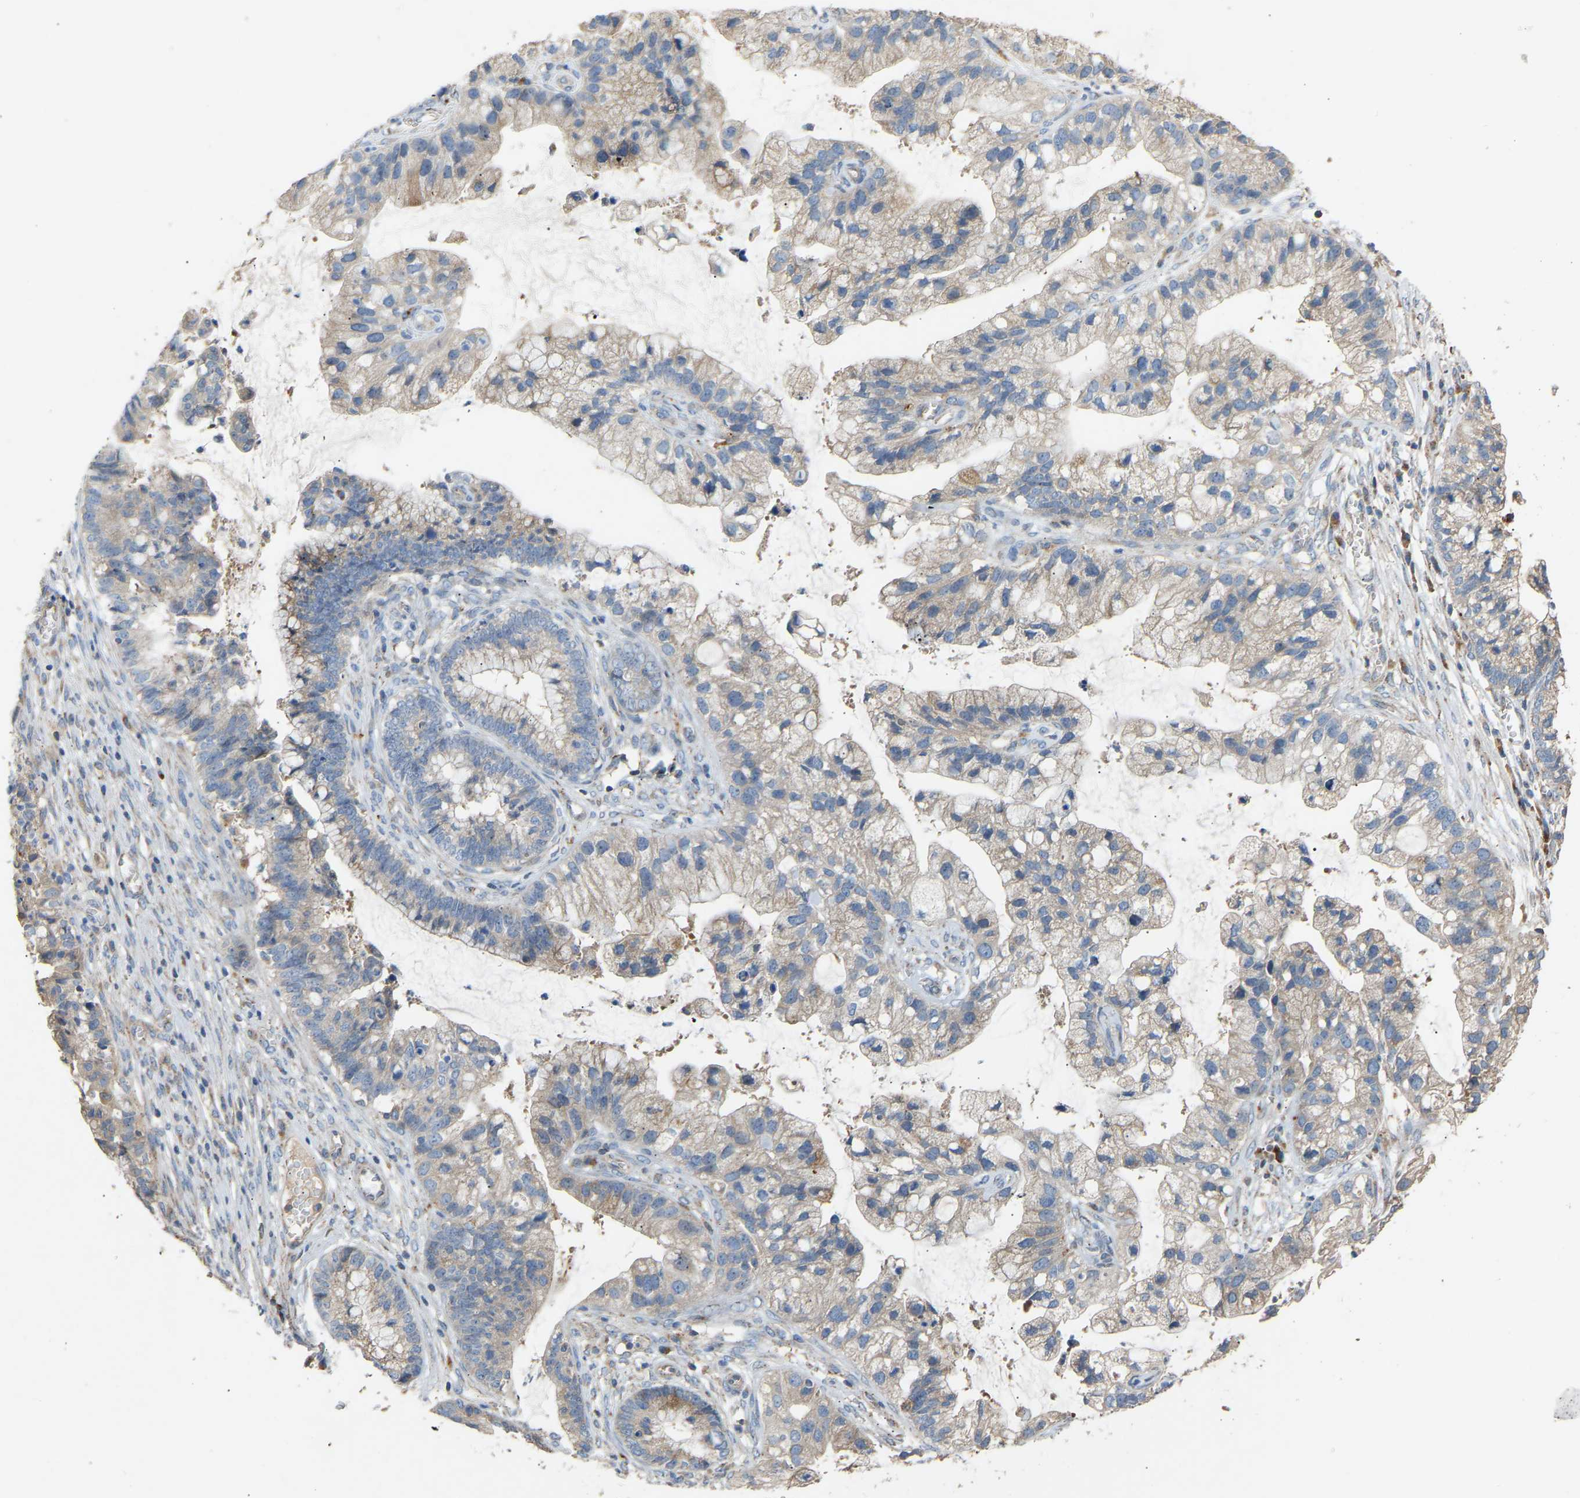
{"staining": {"intensity": "weak", "quantity": "<25%", "location": "cytoplasmic/membranous"}, "tissue": "cervical cancer", "cell_type": "Tumor cells", "image_type": "cancer", "snomed": [{"axis": "morphology", "description": "Adenocarcinoma, NOS"}, {"axis": "topography", "description": "Cervix"}], "caption": "Tumor cells show no significant protein expression in adenocarcinoma (cervical).", "gene": "RGP1", "patient": {"sex": "female", "age": 44}}